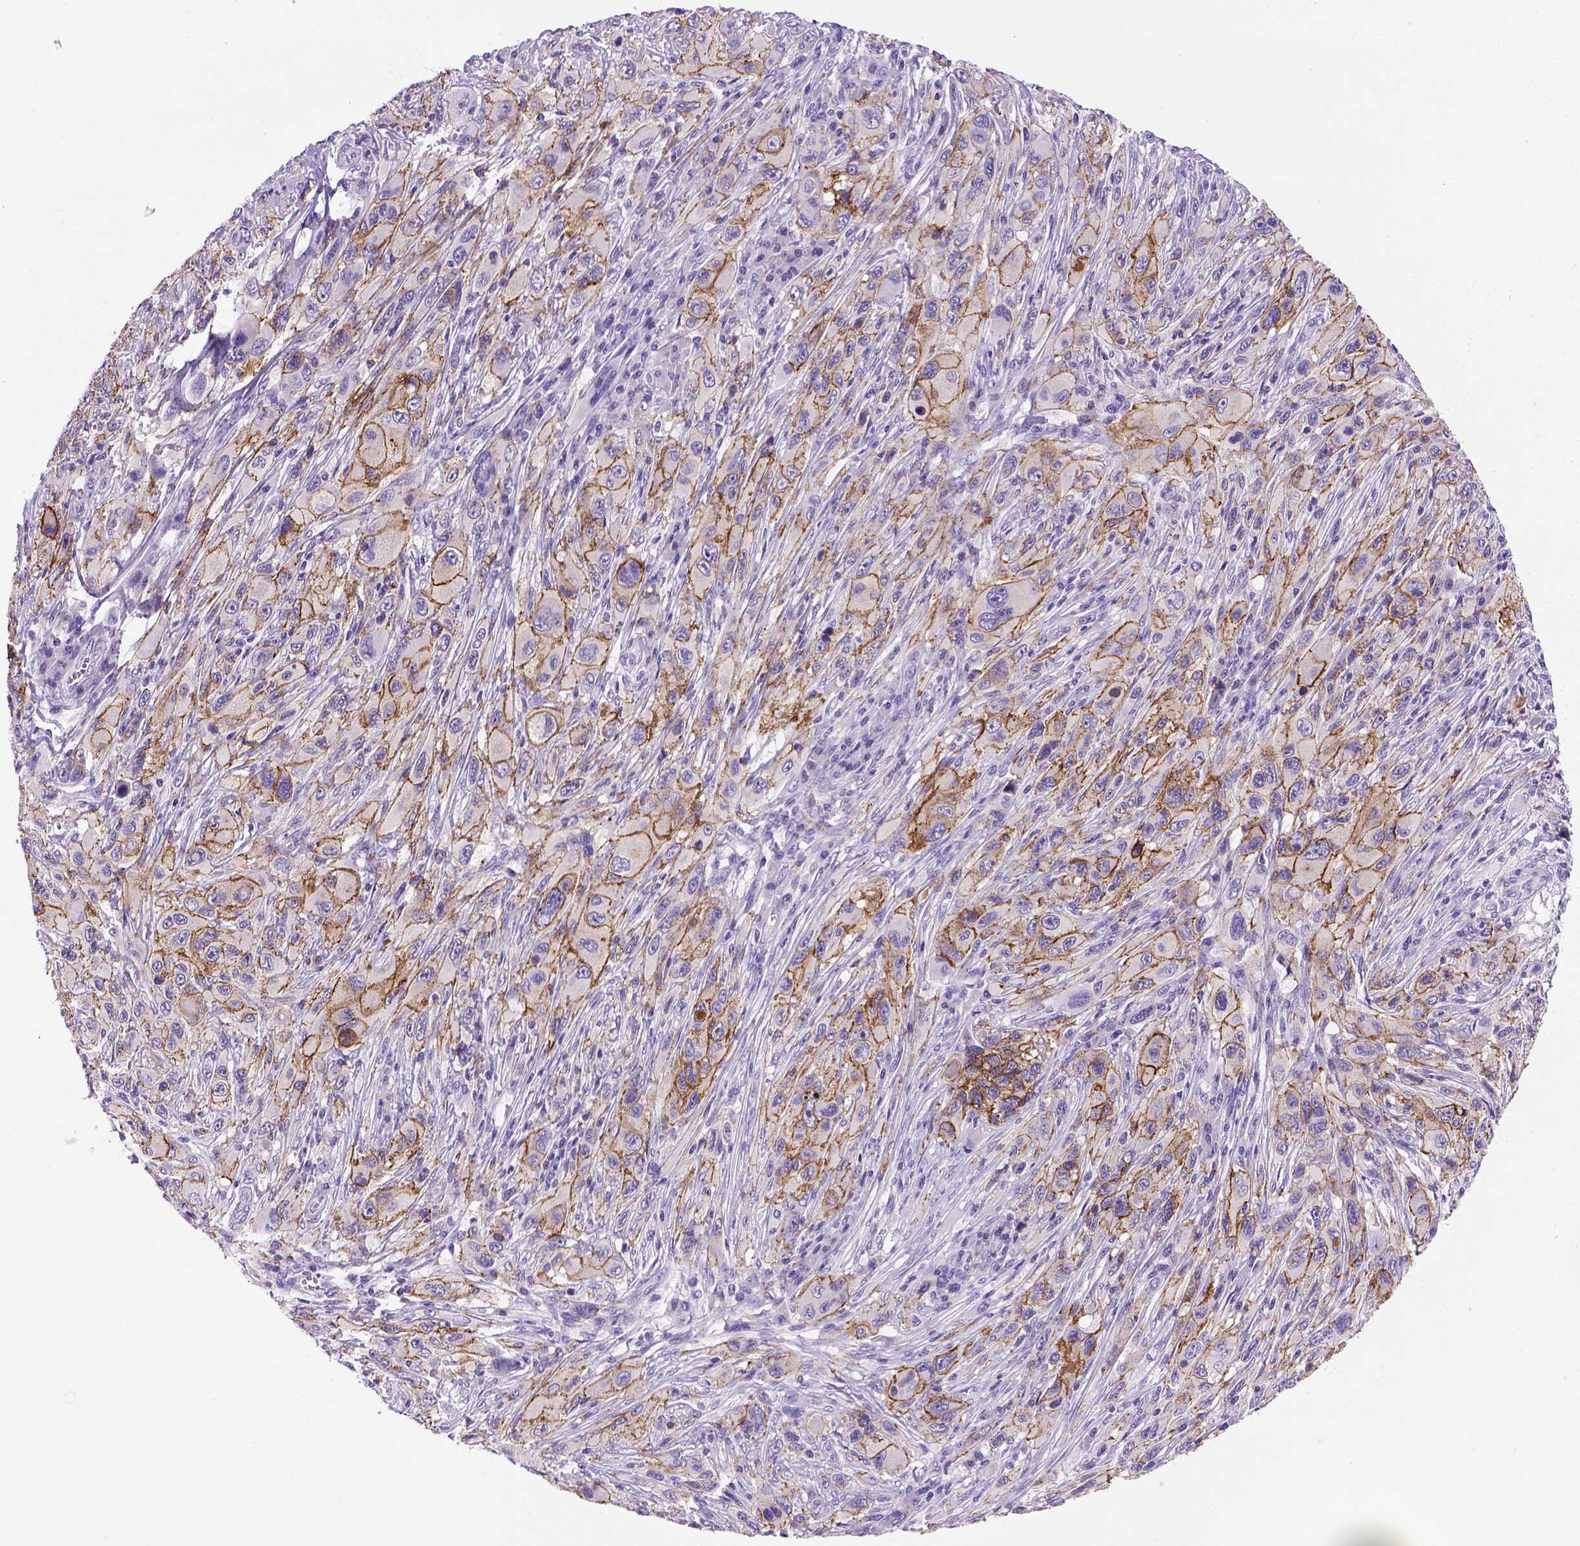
{"staining": {"intensity": "moderate", "quantity": ">75%", "location": "cytoplasmic/membranous"}, "tissue": "melanoma", "cell_type": "Tumor cells", "image_type": "cancer", "snomed": [{"axis": "morphology", "description": "Malignant melanoma, NOS"}, {"axis": "topography", "description": "Skin"}], "caption": "An image of melanoma stained for a protein demonstrates moderate cytoplasmic/membranous brown staining in tumor cells.", "gene": "CDH1", "patient": {"sex": "male", "age": 53}}